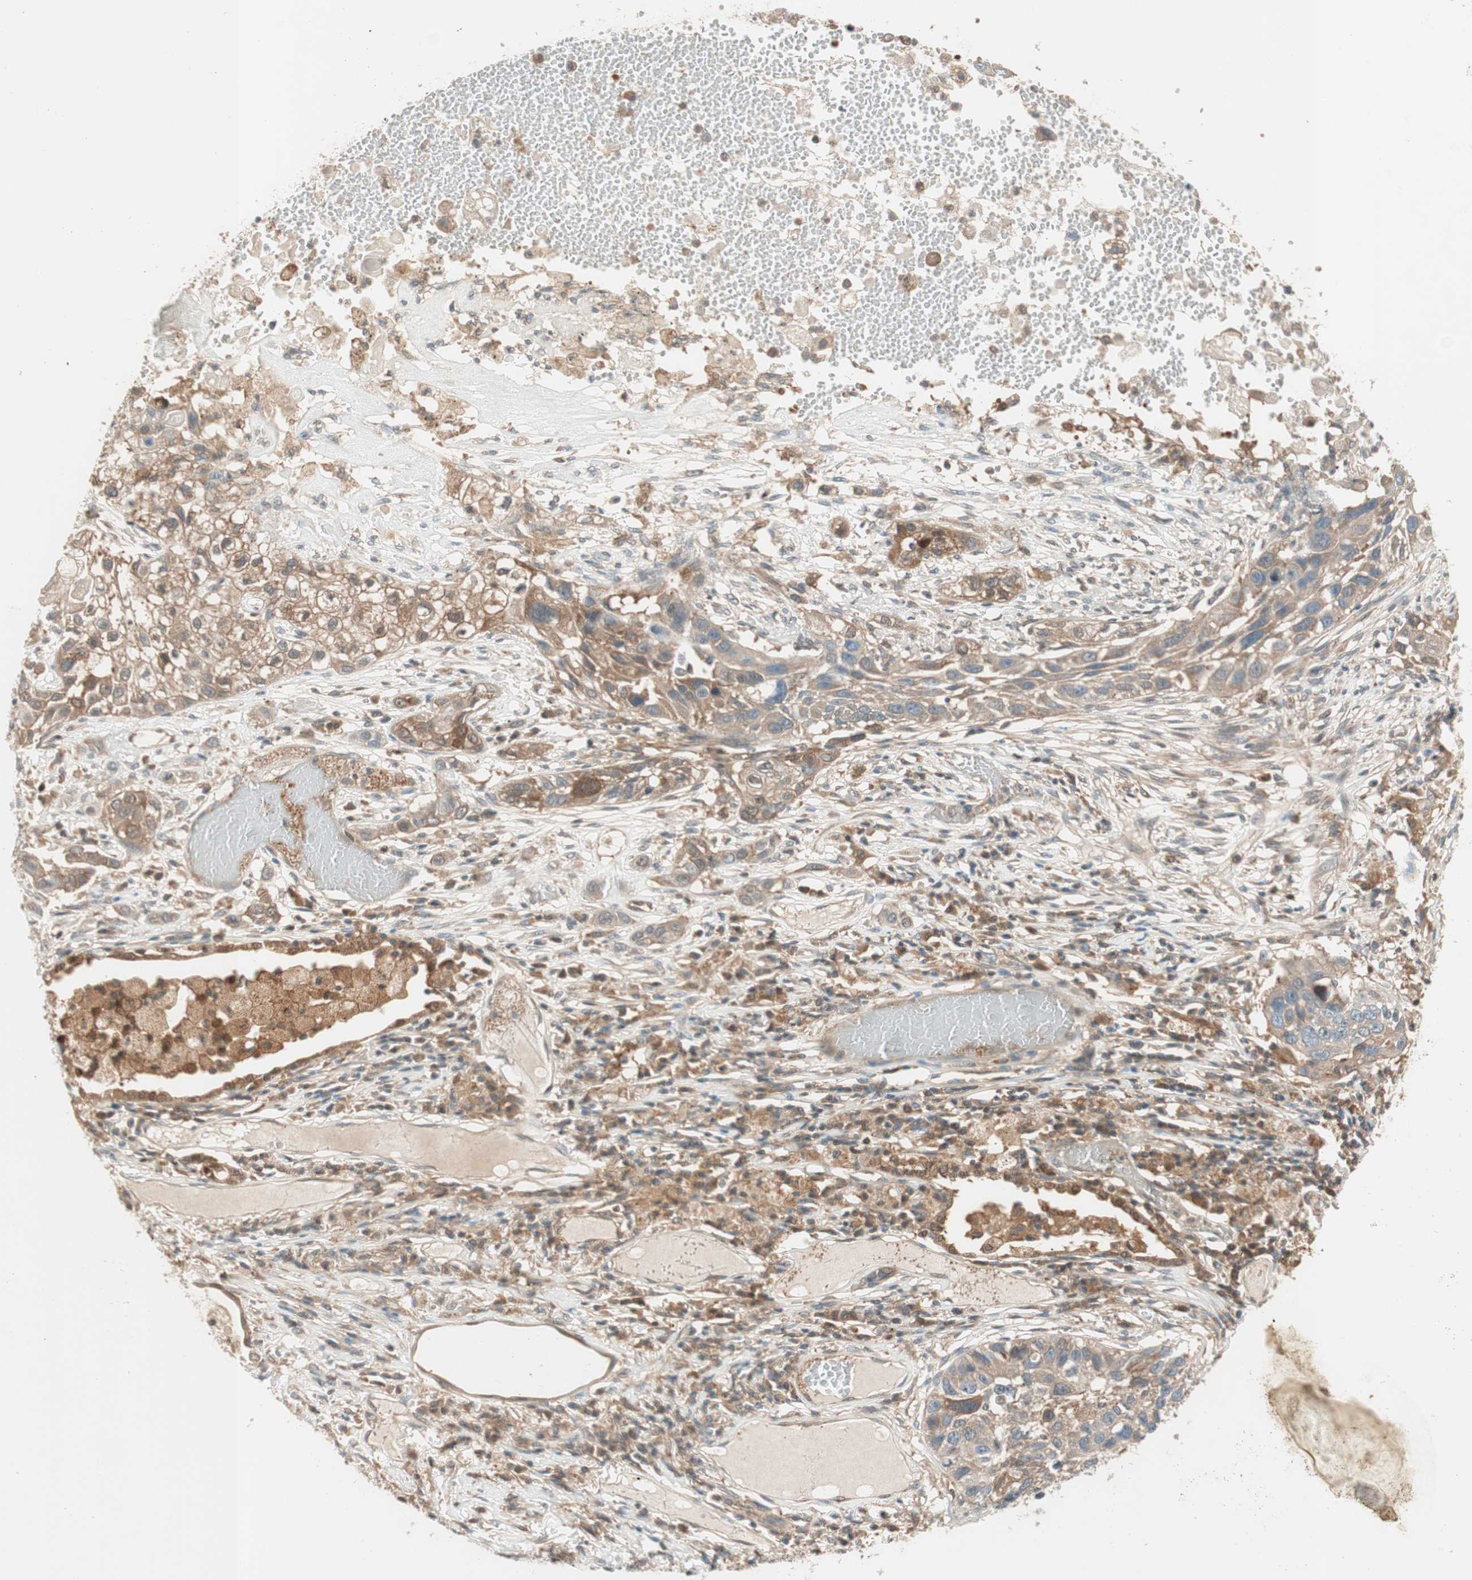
{"staining": {"intensity": "moderate", "quantity": ">75%", "location": "cytoplasmic/membranous"}, "tissue": "lung cancer", "cell_type": "Tumor cells", "image_type": "cancer", "snomed": [{"axis": "morphology", "description": "Squamous cell carcinoma, NOS"}, {"axis": "topography", "description": "Lung"}], "caption": "Immunohistochemistry (IHC) micrograph of neoplastic tissue: lung cancer stained using immunohistochemistry exhibits medium levels of moderate protein expression localized specifically in the cytoplasmic/membranous of tumor cells, appearing as a cytoplasmic/membranous brown color.", "gene": "GALT", "patient": {"sex": "male", "age": 71}}